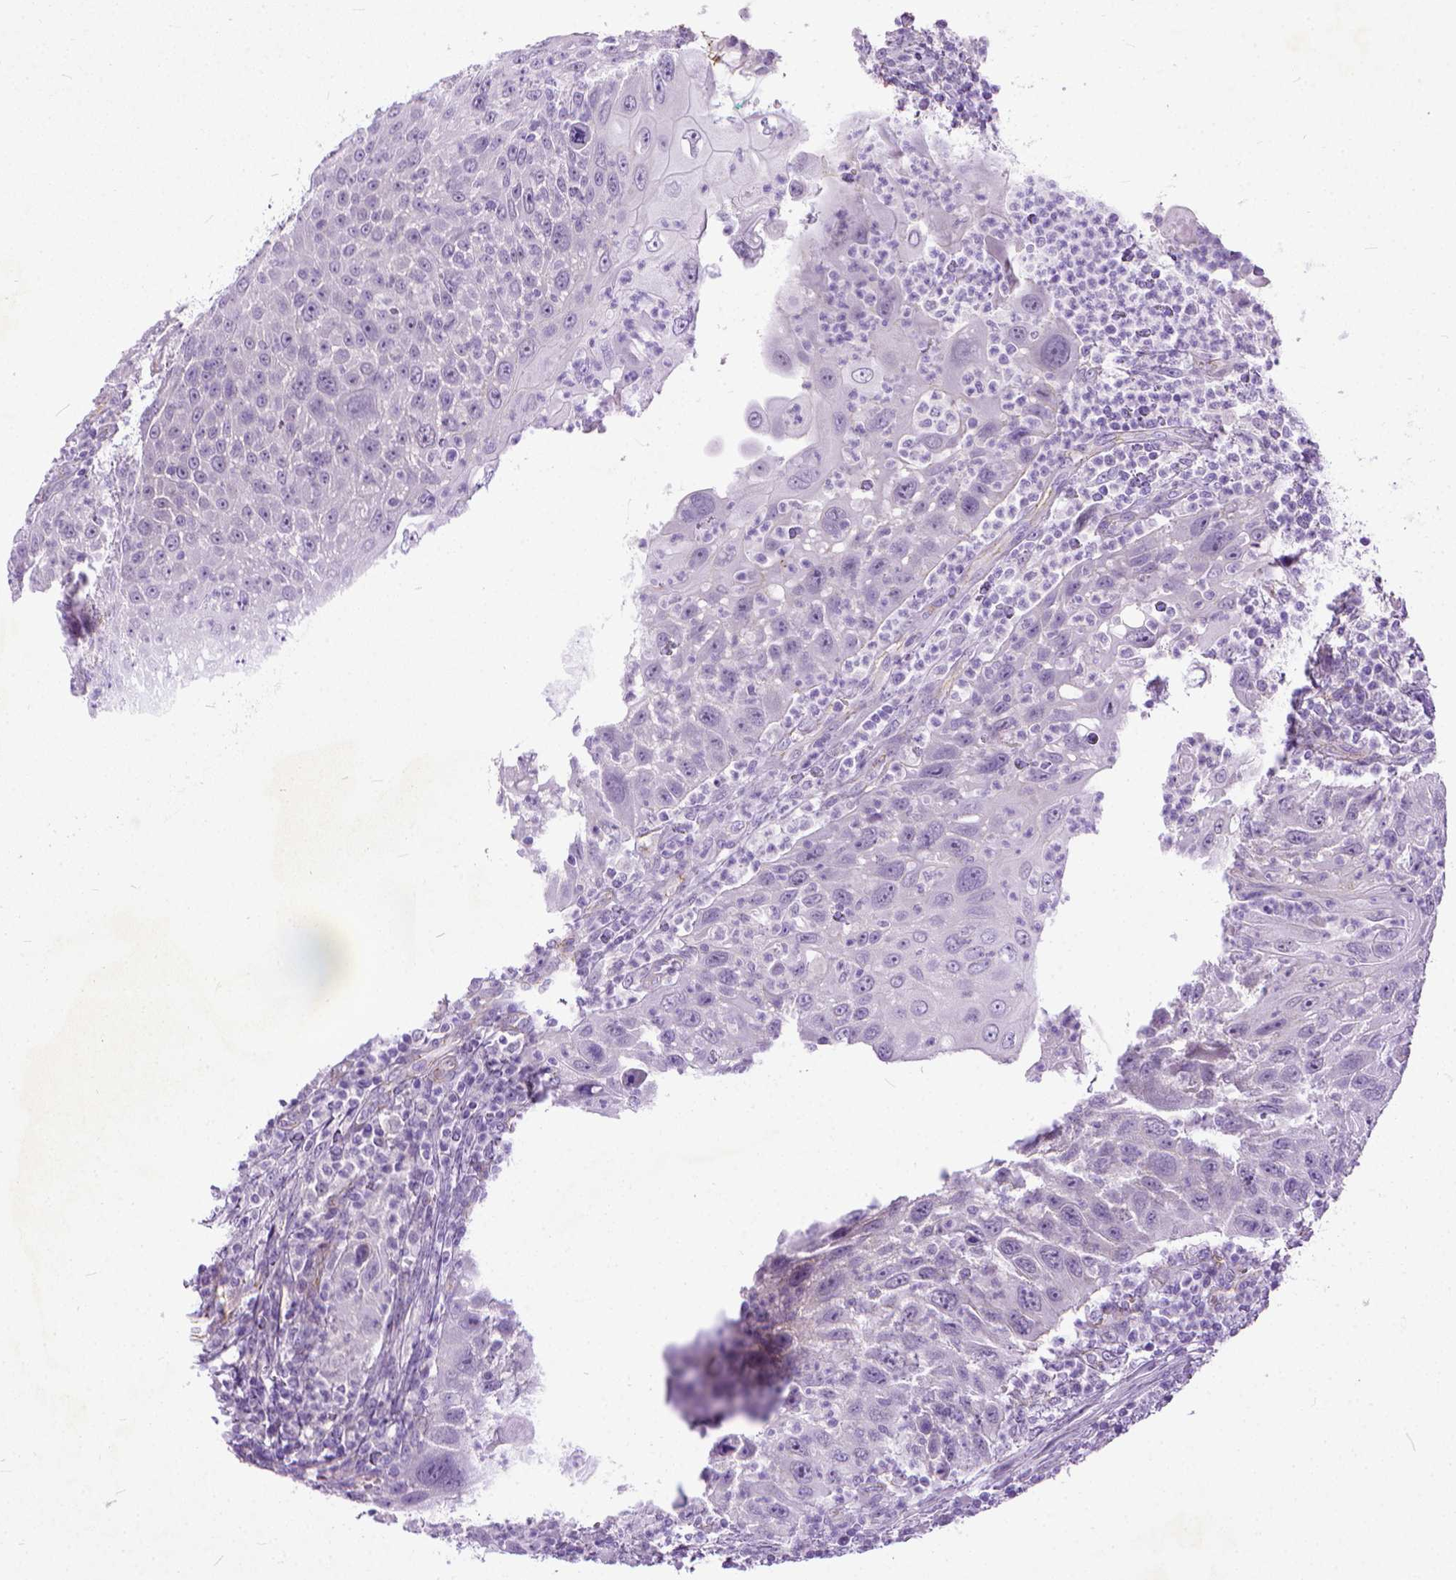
{"staining": {"intensity": "negative", "quantity": "none", "location": "none"}, "tissue": "head and neck cancer", "cell_type": "Tumor cells", "image_type": "cancer", "snomed": [{"axis": "morphology", "description": "Squamous cell carcinoma, NOS"}, {"axis": "topography", "description": "Head-Neck"}], "caption": "High magnification brightfield microscopy of head and neck cancer stained with DAB (3,3'-diaminobenzidine) (brown) and counterstained with hematoxylin (blue): tumor cells show no significant staining.", "gene": "ADGRF1", "patient": {"sex": "male", "age": 69}}